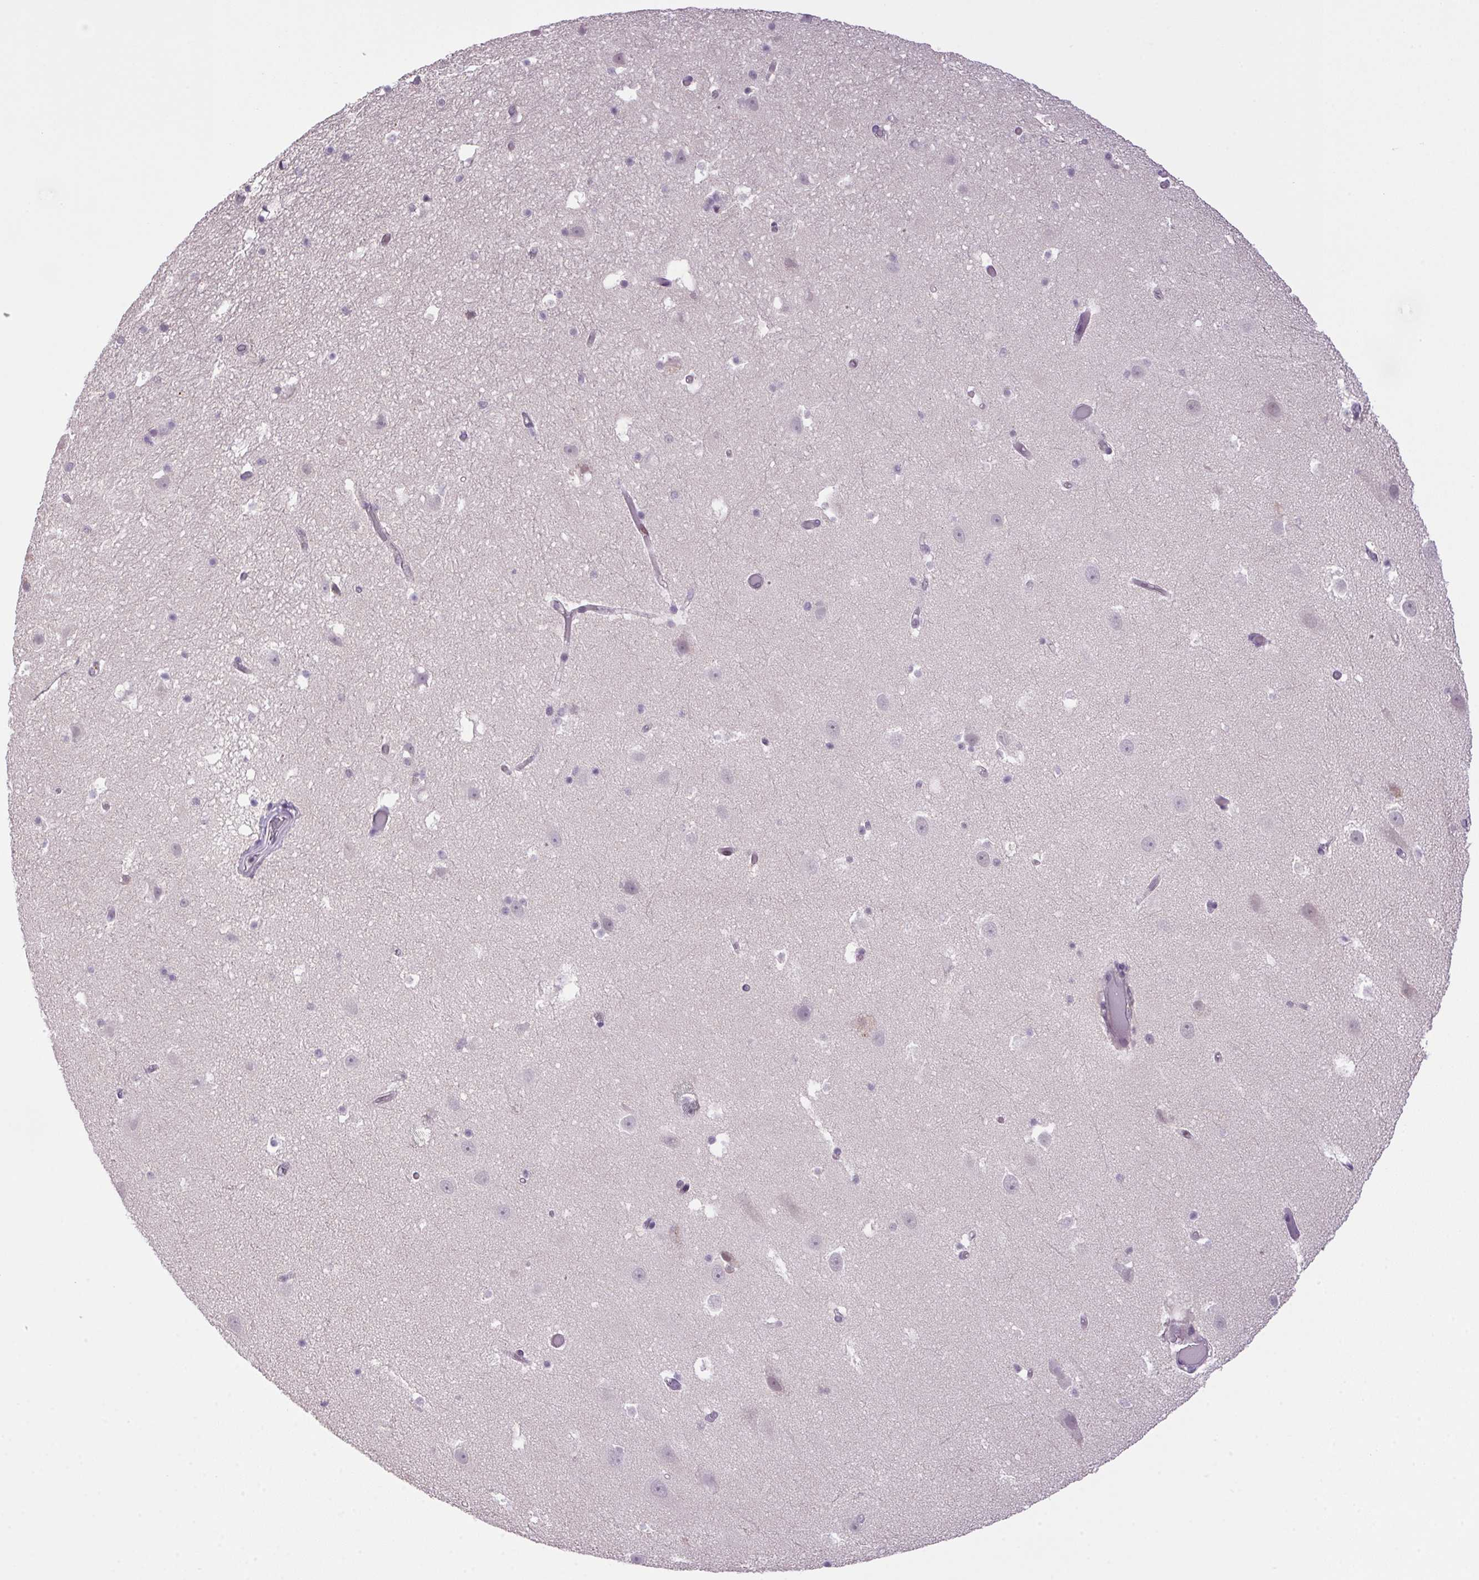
{"staining": {"intensity": "negative", "quantity": "none", "location": "none"}, "tissue": "hippocampus", "cell_type": "Glial cells", "image_type": "normal", "snomed": [{"axis": "morphology", "description": "Normal tissue, NOS"}, {"axis": "topography", "description": "Hippocampus"}], "caption": "Glial cells show no significant positivity in normal hippocampus. (IHC, brightfield microscopy, high magnification).", "gene": "AKR1E2", "patient": {"sex": "male", "age": 26}}